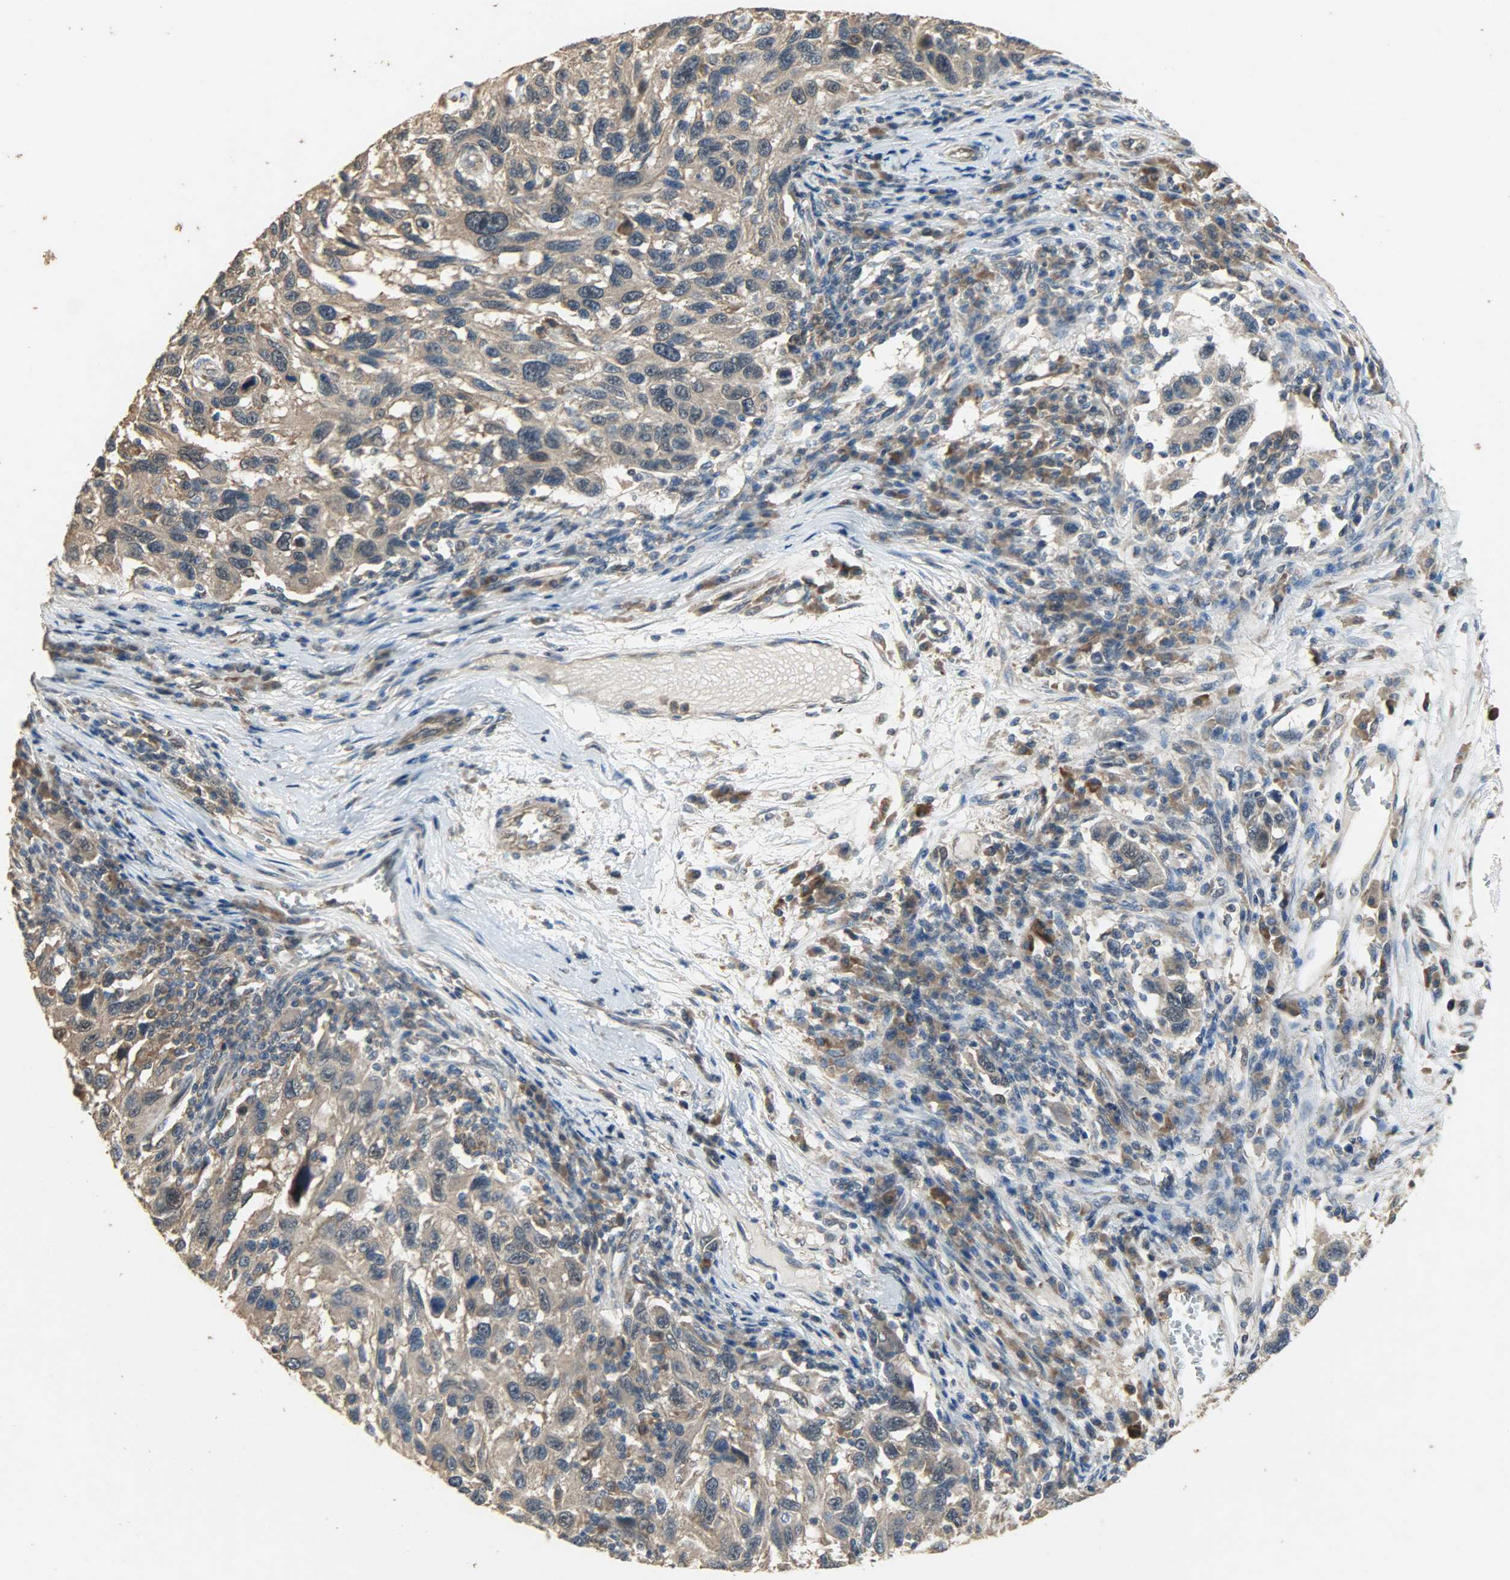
{"staining": {"intensity": "weak", "quantity": ">75%", "location": "cytoplasmic/membranous"}, "tissue": "melanoma", "cell_type": "Tumor cells", "image_type": "cancer", "snomed": [{"axis": "morphology", "description": "Malignant melanoma, NOS"}, {"axis": "topography", "description": "Skin"}], "caption": "Immunohistochemistry micrograph of human melanoma stained for a protein (brown), which displays low levels of weak cytoplasmic/membranous expression in approximately >75% of tumor cells.", "gene": "CDKN2C", "patient": {"sex": "male", "age": 53}}